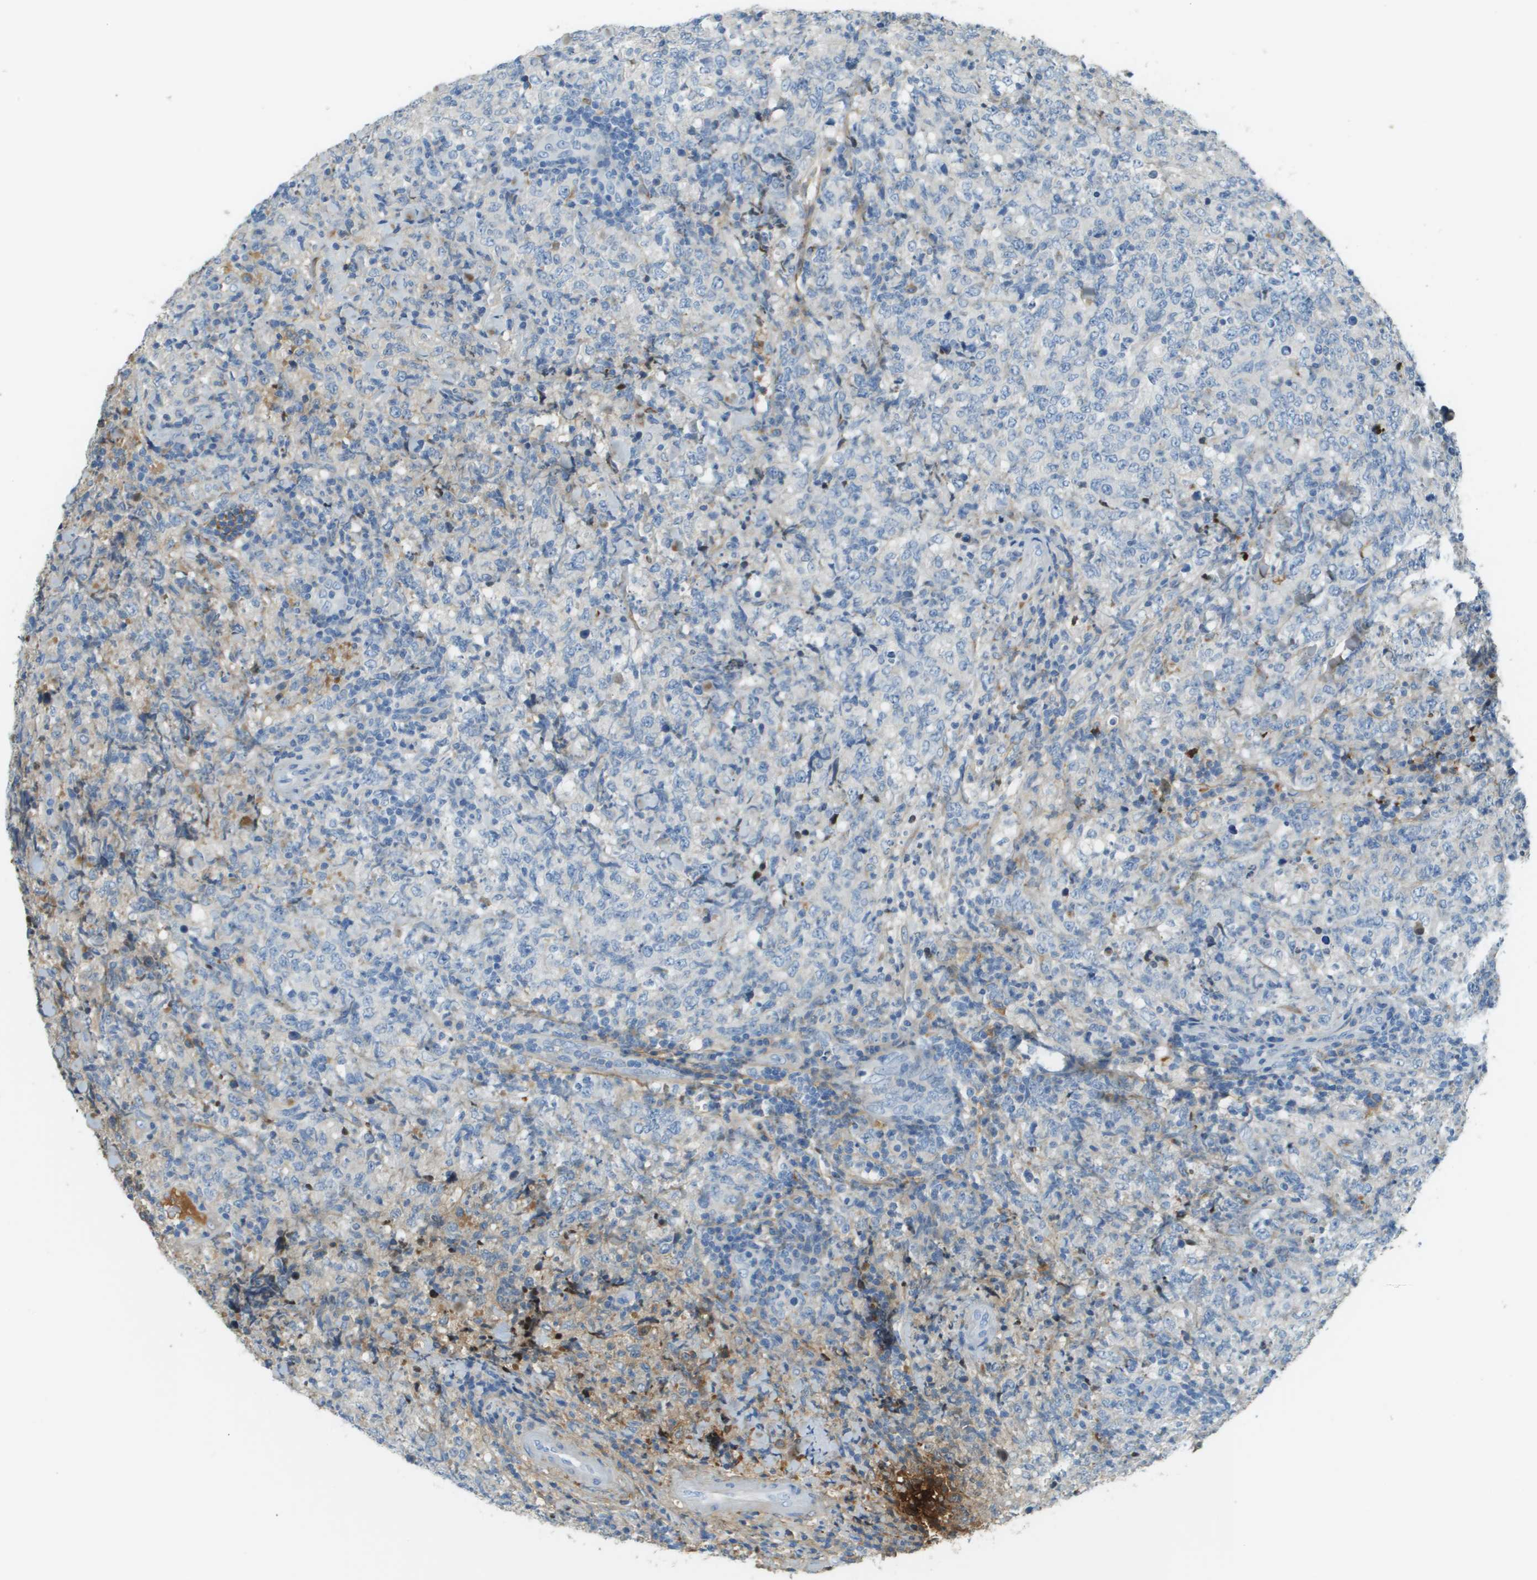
{"staining": {"intensity": "negative", "quantity": "none", "location": "none"}, "tissue": "lymphoma", "cell_type": "Tumor cells", "image_type": "cancer", "snomed": [{"axis": "morphology", "description": "Malignant lymphoma, non-Hodgkin's type, High grade"}, {"axis": "topography", "description": "Tonsil"}], "caption": "Immunohistochemistry histopathology image of human lymphoma stained for a protein (brown), which reveals no staining in tumor cells.", "gene": "DCN", "patient": {"sex": "female", "age": 36}}